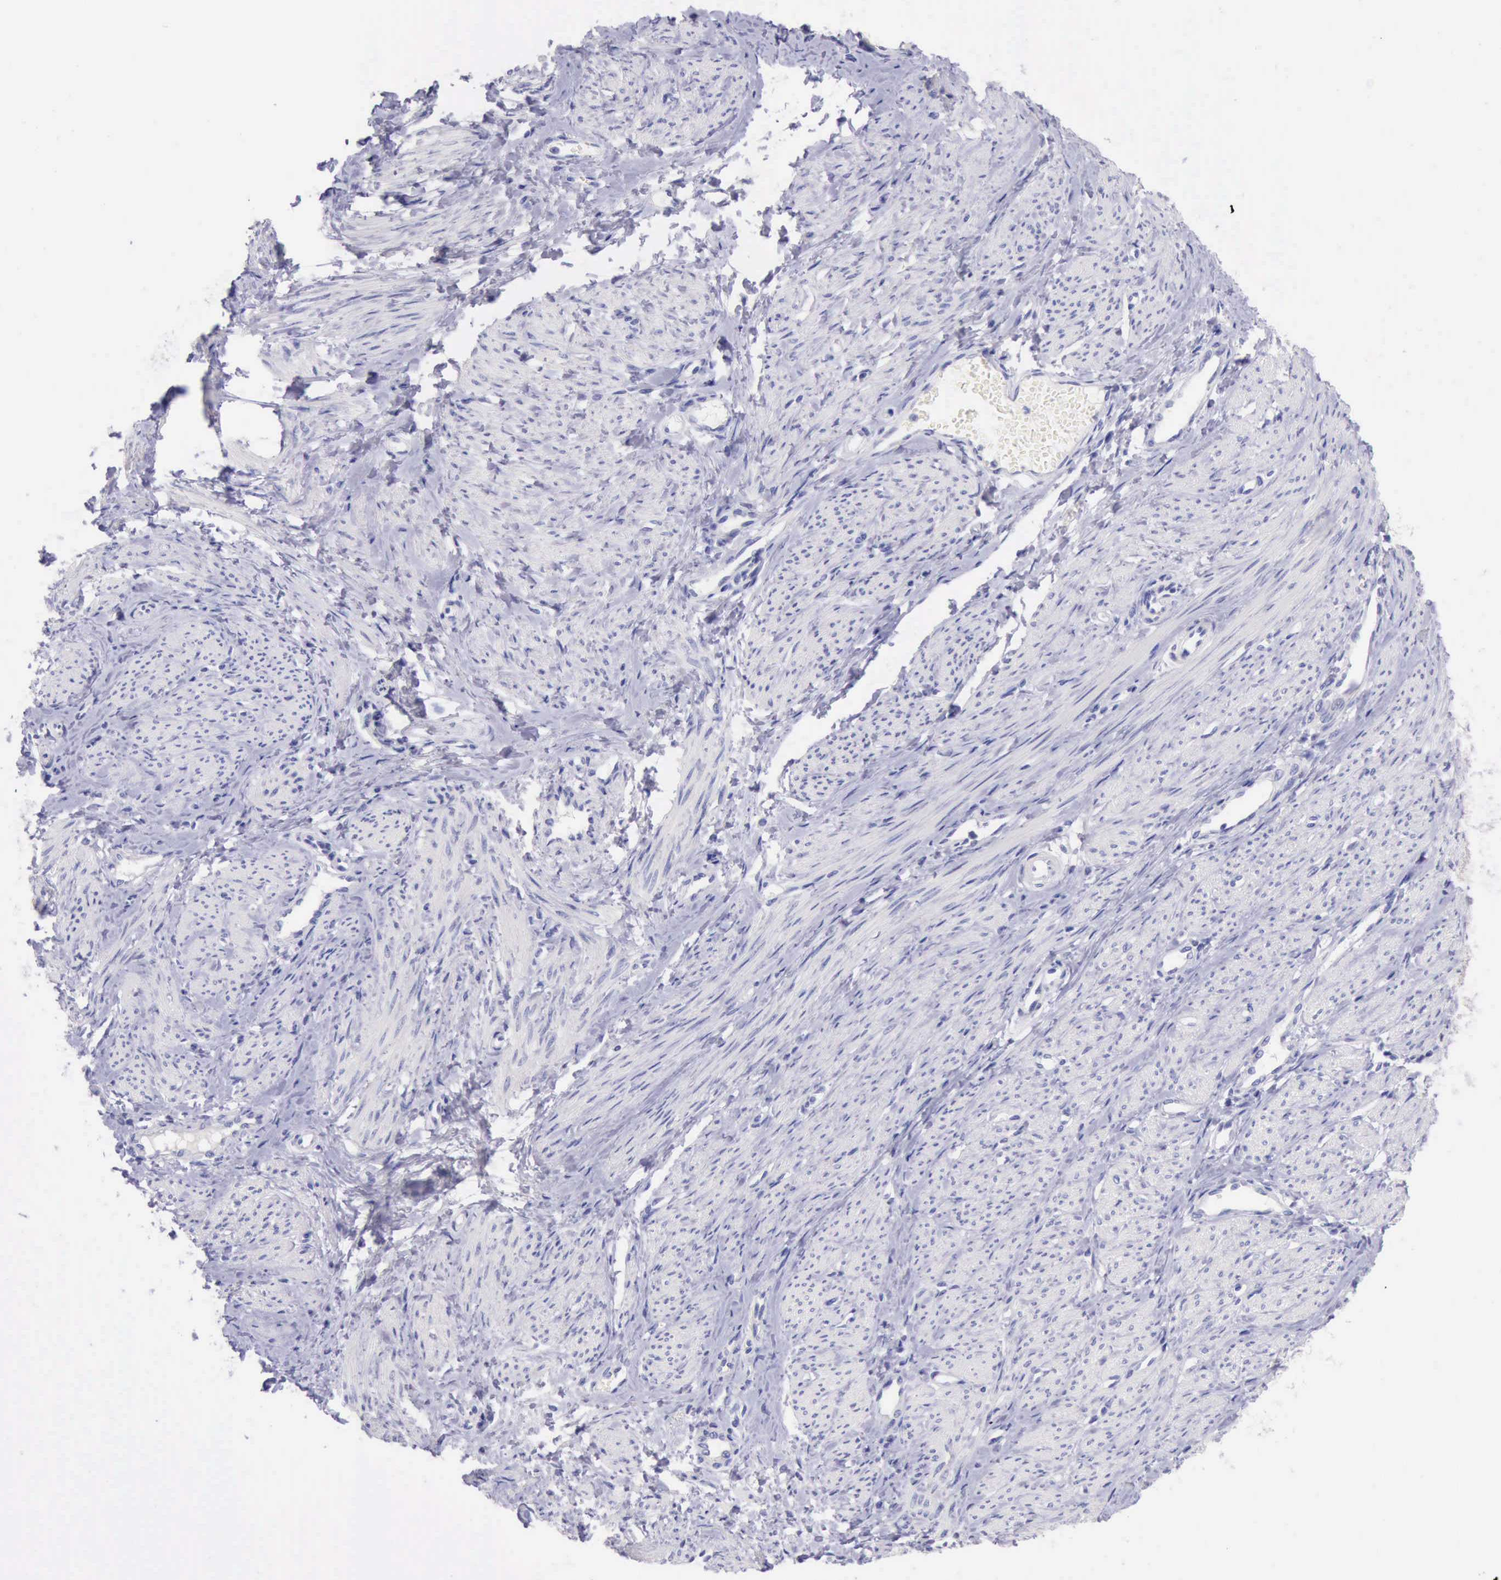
{"staining": {"intensity": "negative", "quantity": "none", "location": "none"}, "tissue": "smooth muscle", "cell_type": "Smooth muscle cells", "image_type": "normal", "snomed": [{"axis": "morphology", "description": "Normal tissue, NOS"}, {"axis": "topography", "description": "Smooth muscle"}, {"axis": "topography", "description": "Uterus"}], "caption": "Immunohistochemistry (IHC) image of normal smooth muscle: human smooth muscle stained with DAB (3,3'-diaminobenzidine) displays no significant protein expression in smooth muscle cells. (Brightfield microscopy of DAB immunohistochemistry at high magnification).", "gene": "LRFN5", "patient": {"sex": "female", "age": 39}}